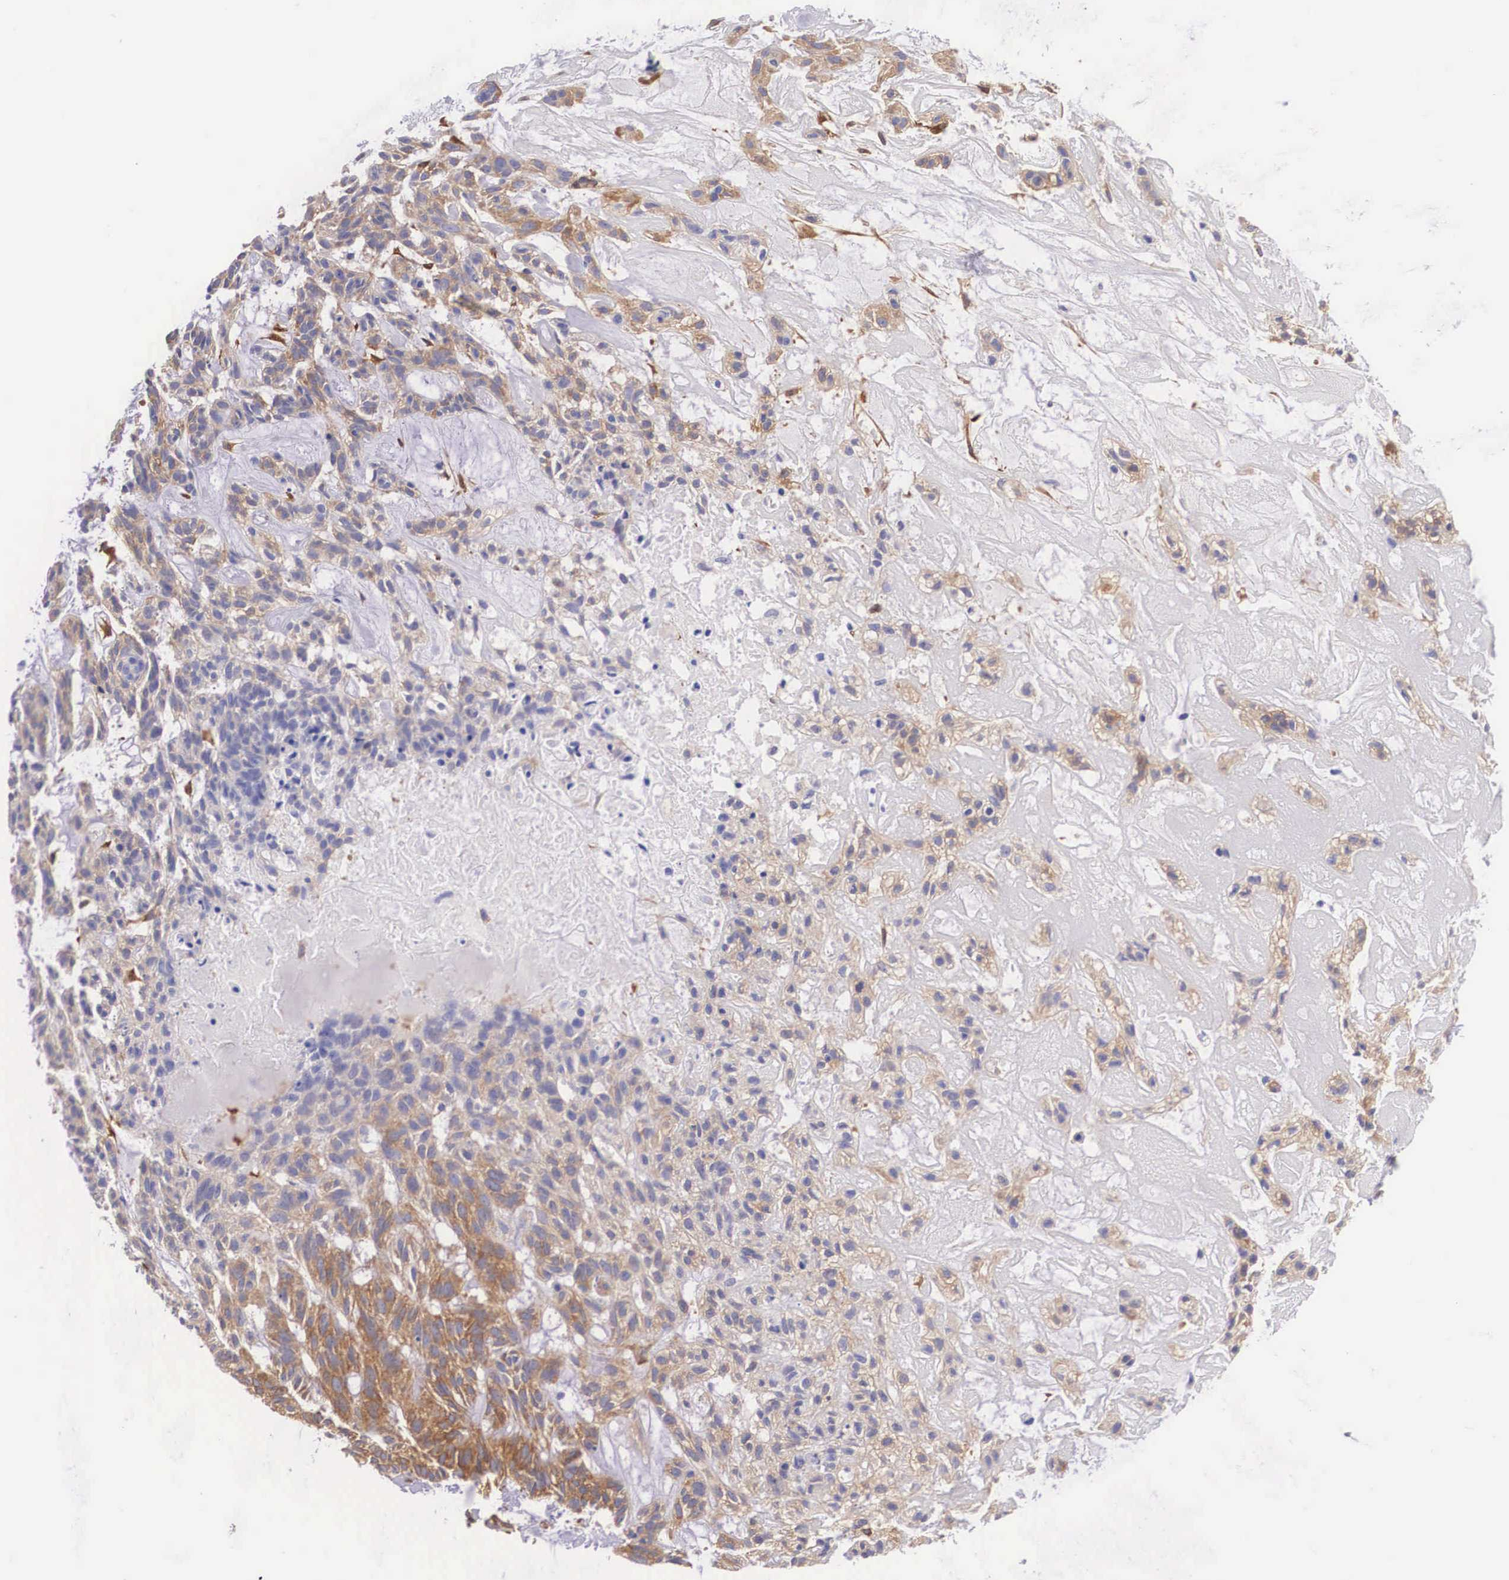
{"staining": {"intensity": "moderate", "quantity": "25%-75%", "location": "cytoplasmic/membranous"}, "tissue": "skin cancer", "cell_type": "Tumor cells", "image_type": "cancer", "snomed": [{"axis": "morphology", "description": "Basal cell carcinoma"}, {"axis": "topography", "description": "Skin"}], "caption": "IHC staining of basal cell carcinoma (skin), which displays medium levels of moderate cytoplasmic/membranous positivity in about 25%-75% of tumor cells indicating moderate cytoplasmic/membranous protein expression. The staining was performed using DAB (brown) for protein detection and nuclei were counterstained in hematoxylin (blue).", "gene": "BCAR1", "patient": {"sex": "male", "age": 75}}